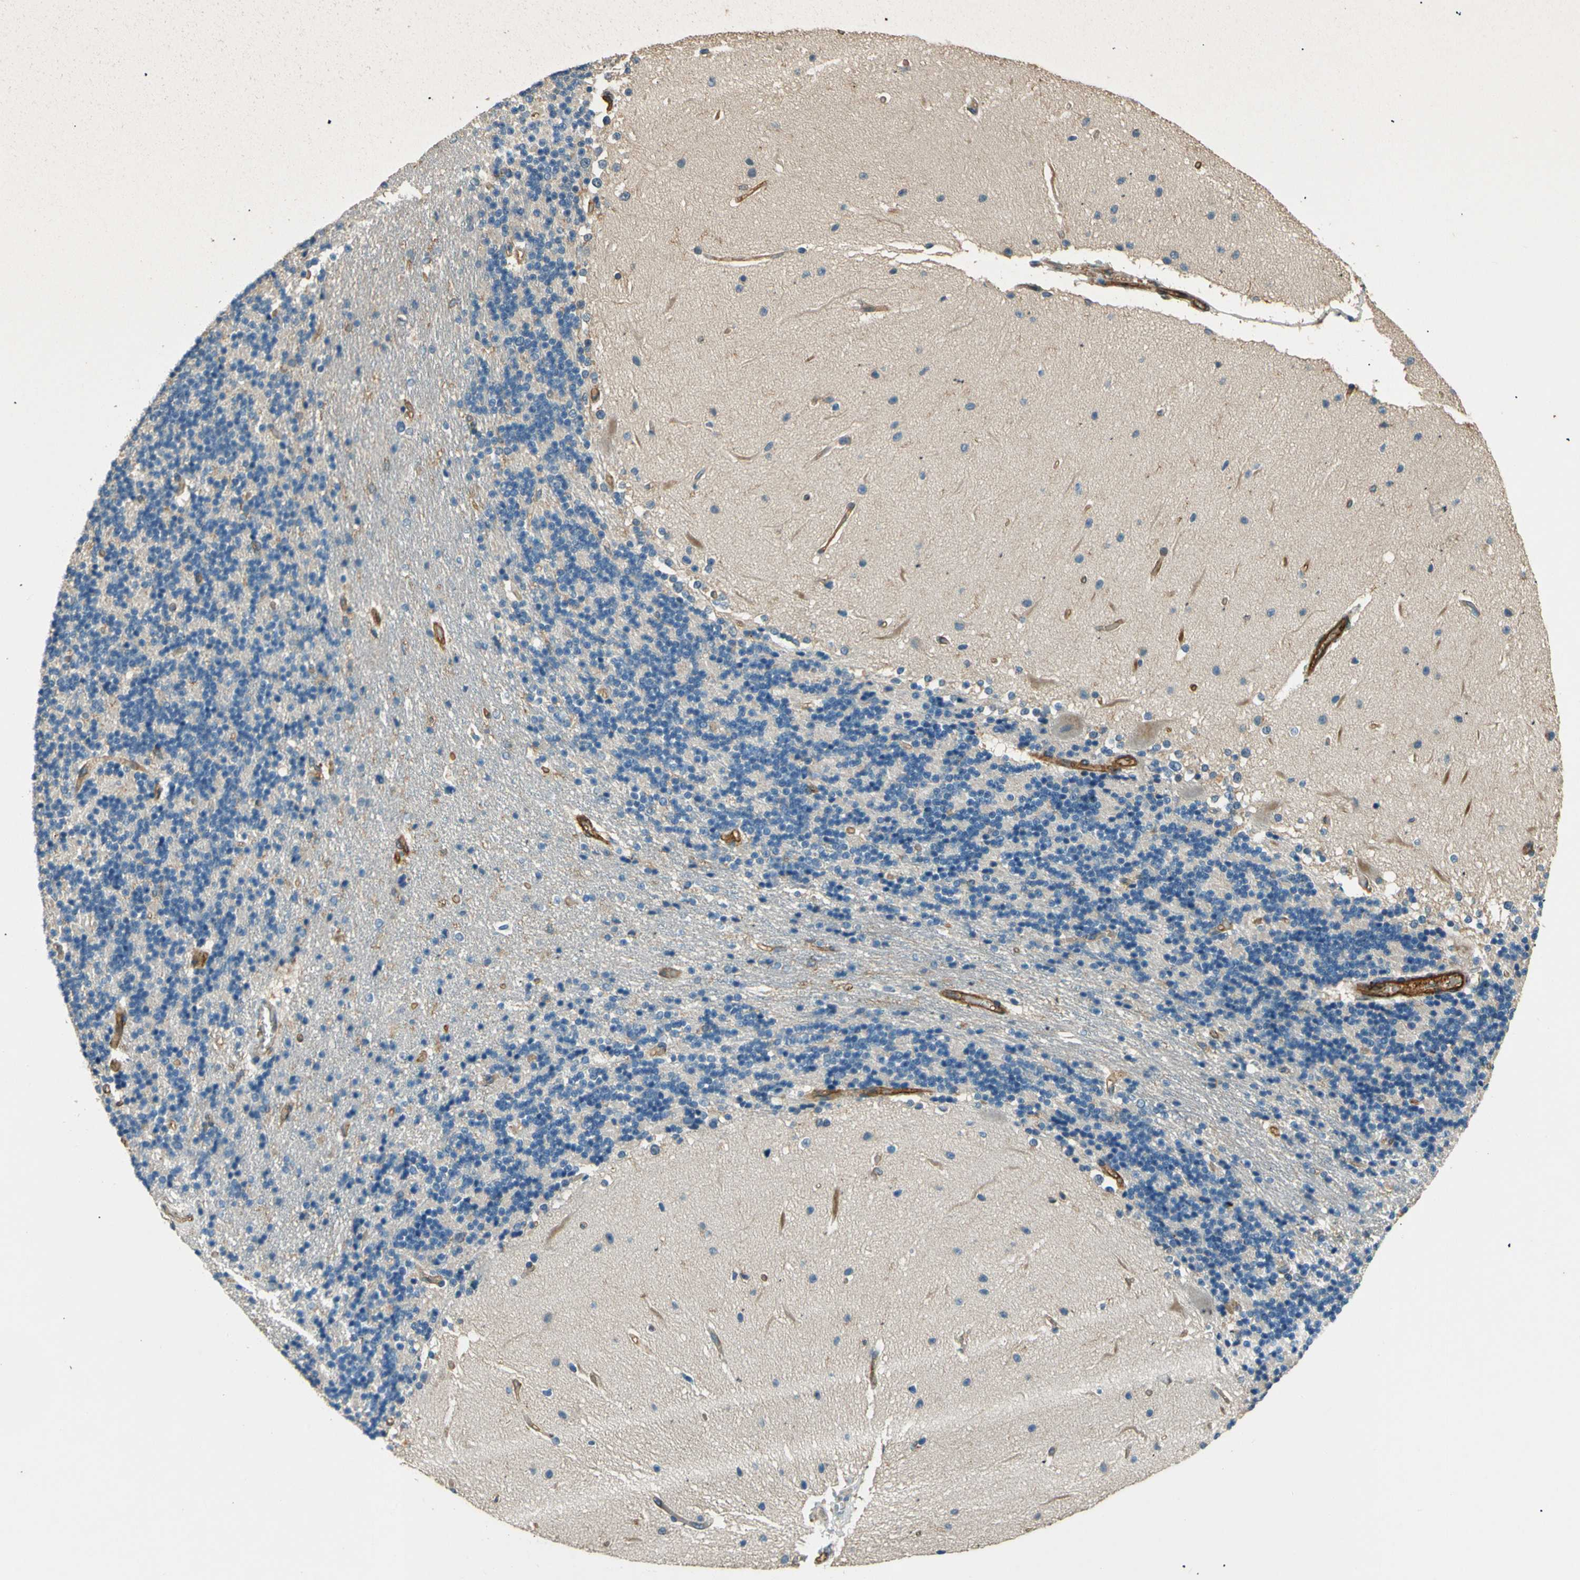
{"staining": {"intensity": "negative", "quantity": "none", "location": "none"}, "tissue": "cerebellum", "cell_type": "Cells in granular layer", "image_type": "normal", "snomed": [{"axis": "morphology", "description": "Normal tissue, NOS"}, {"axis": "topography", "description": "Cerebellum"}], "caption": "Cerebellum was stained to show a protein in brown. There is no significant staining in cells in granular layer. The staining was performed using DAB (3,3'-diaminobenzidine) to visualize the protein expression in brown, while the nuclei were stained in blue with hematoxylin (Magnification: 20x).", "gene": "ENTPD1", "patient": {"sex": "female", "age": 54}}